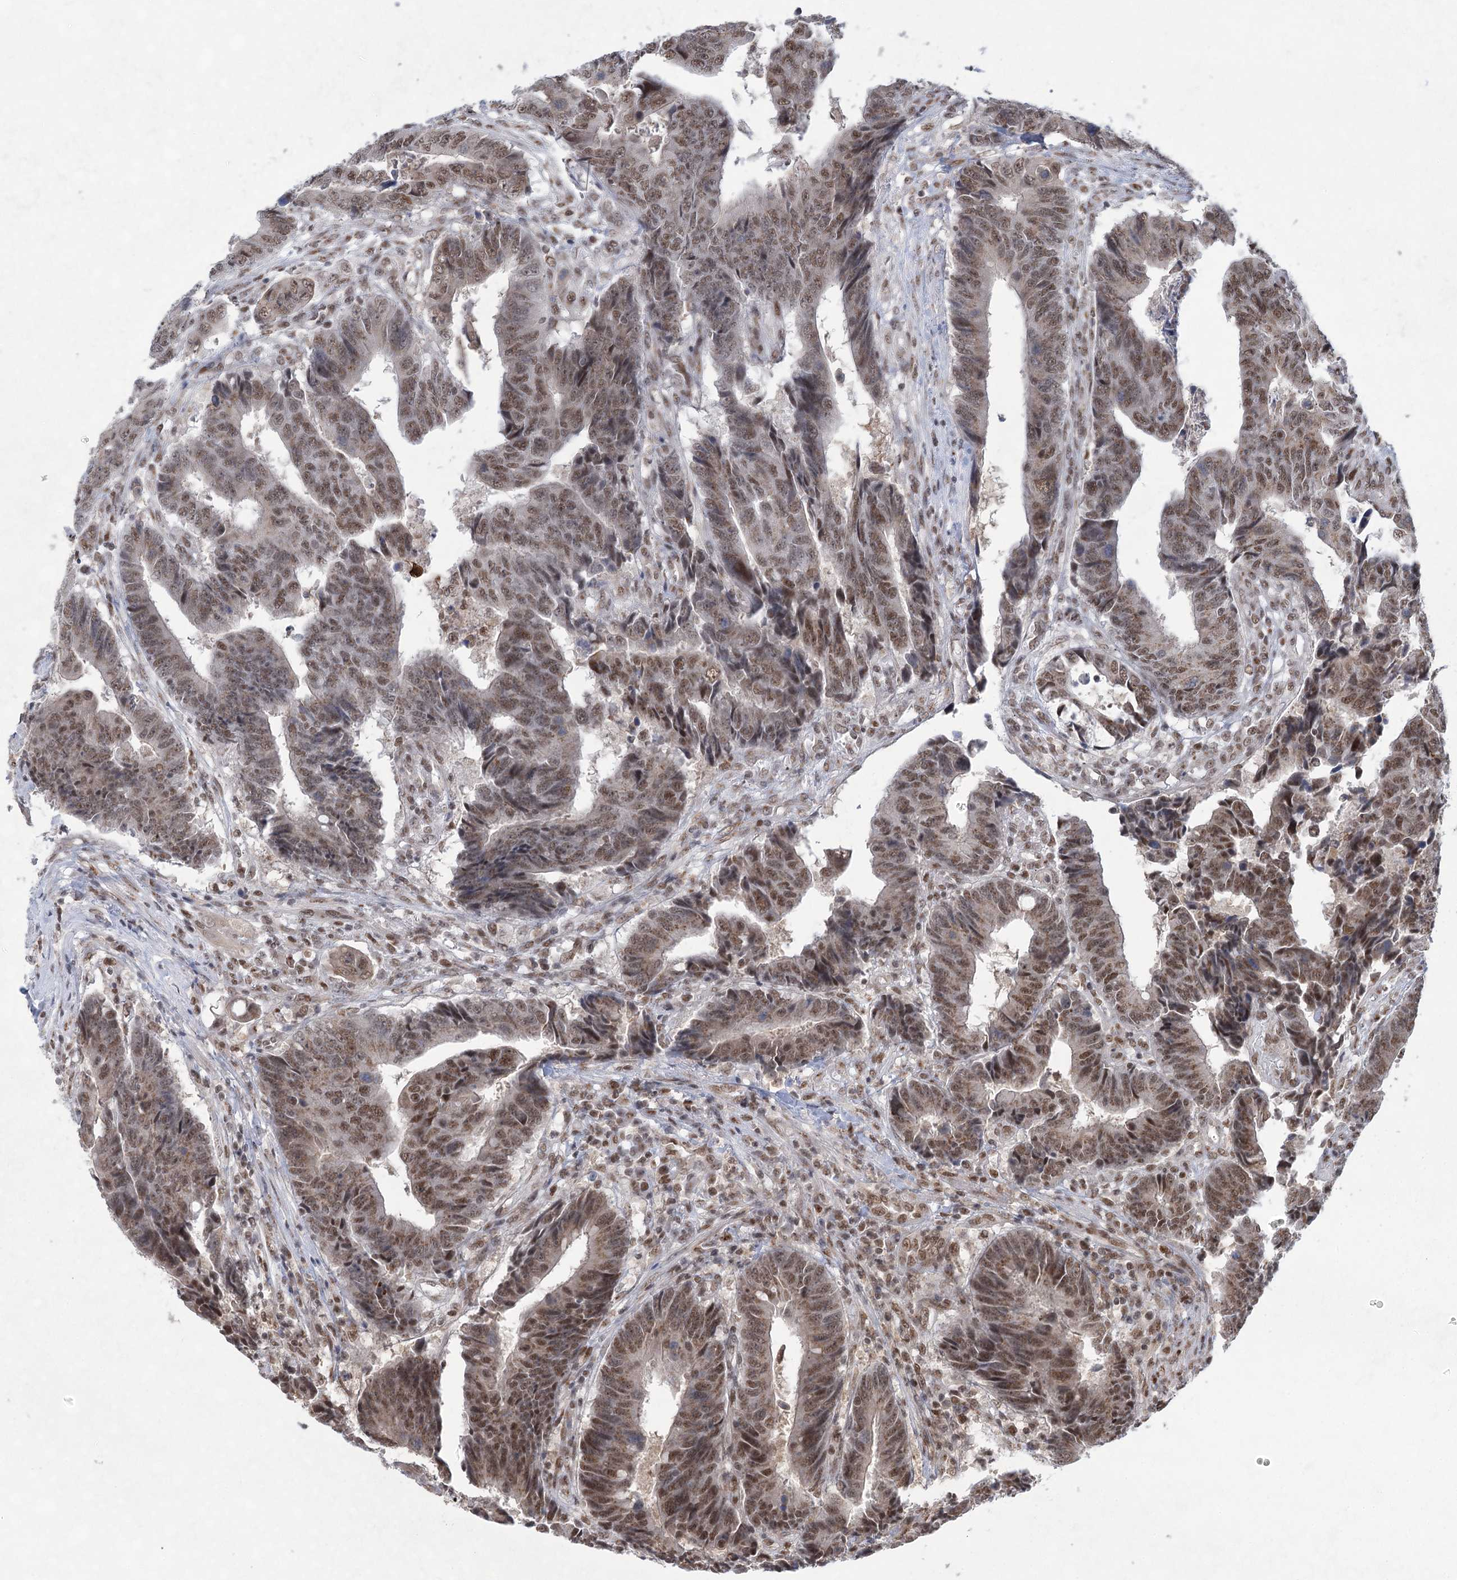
{"staining": {"intensity": "moderate", "quantity": ">75%", "location": "nuclear"}, "tissue": "colorectal cancer", "cell_type": "Tumor cells", "image_type": "cancer", "snomed": [{"axis": "morphology", "description": "Adenocarcinoma, NOS"}, {"axis": "topography", "description": "Rectum"}], "caption": "A photomicrograph of human adenocarcinoma (colorectal) stained for a protein reveals moderate nuclear brown staining in tumor cells.", "gene": "ZCCHC8", "patient": {"sex": "male", "age": 84}}